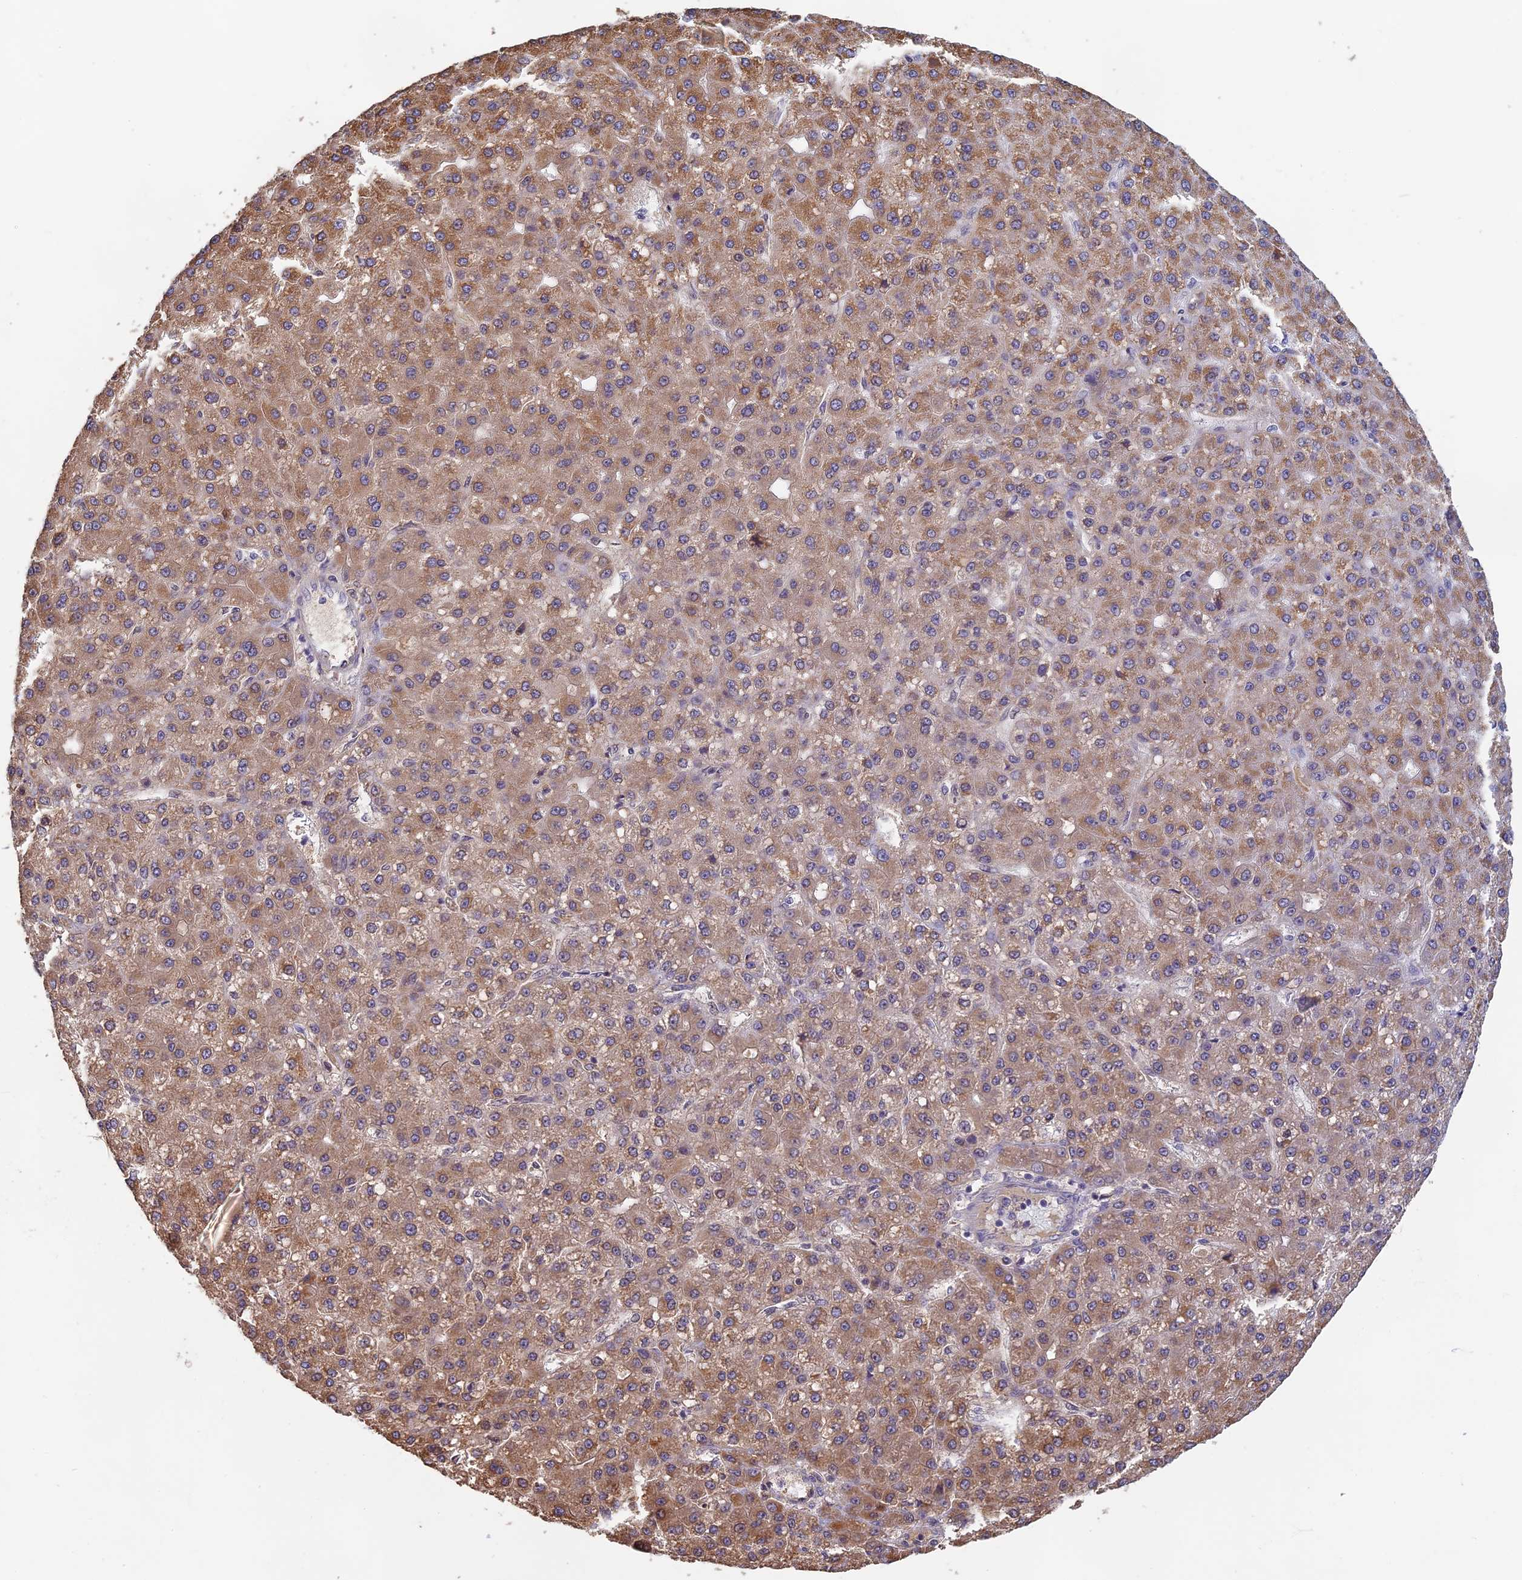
{"staining": {"intensity": "moderate", "quantity": ">75%", "location": "cytoplasmic/membranous"}, "tissue": "liver cancer", "cell_type": "Tumor cells", "image_type": "cancer", "snomed": [{"axis": "morphology", "description": "Carcinoma, Hepatocellular, NOS"}, {"axis": "topography", "description": "Liver"}], "caption": "Immunohistochemistry (DAB) staining of human liver hepatocellular carcinoma displays moderate cytoplasmic/membranous protein expression in approximately >75% of tumor cells.", "gene": "MORF4L1", "patient": {"sex": "male", "age": 67}}